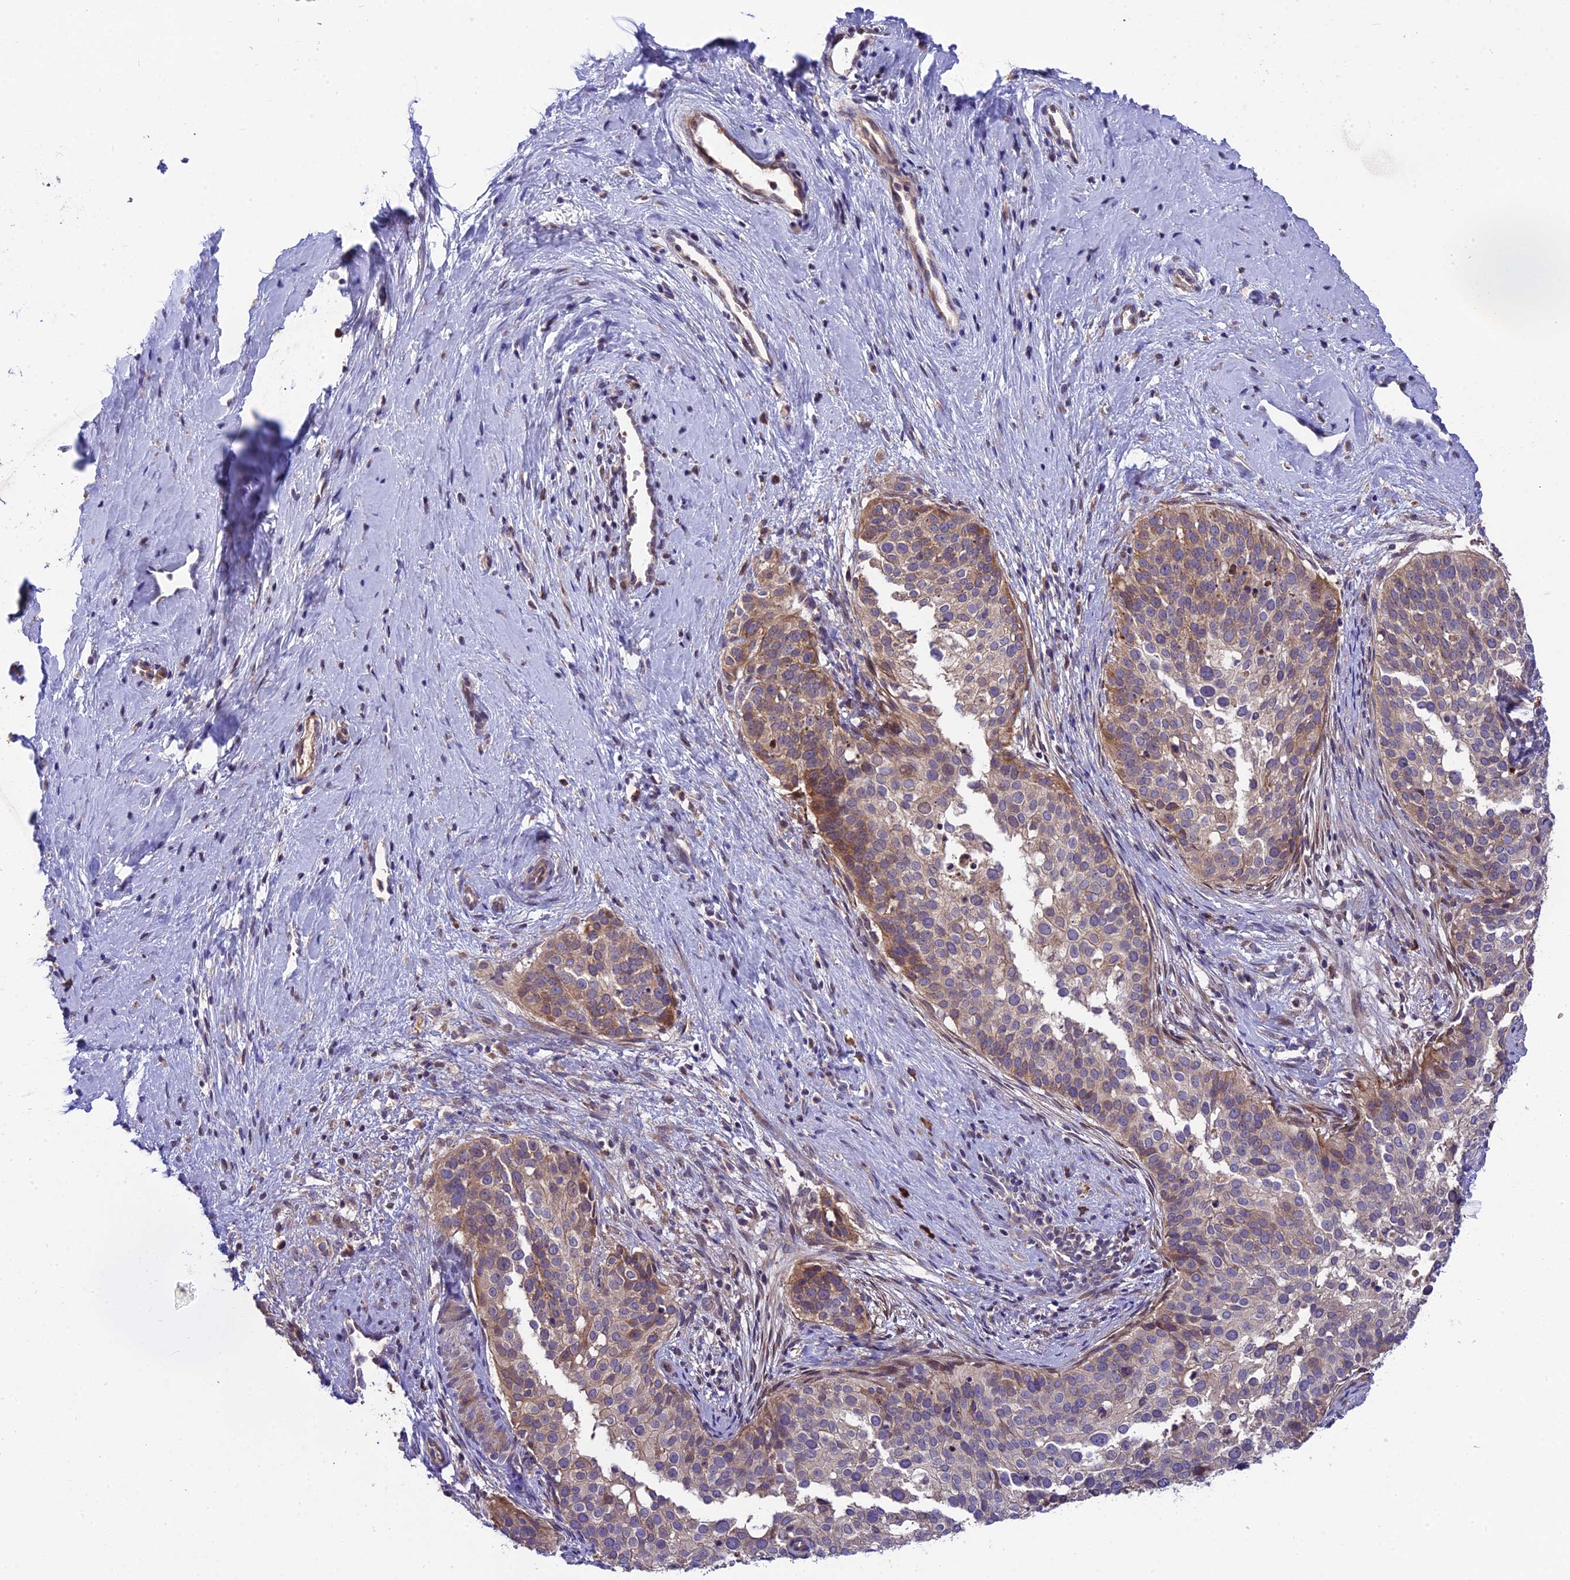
{"staining": {"intensity": "moderate", "quantity": "<25%", "location": "cytoplasmic/membranous"}, "tissue": "cervical cancer", "cell_type": "Tumor cells", "image_type": "cancer", "snomed": [{"axis": "morphology", "description": "Squamous cell carcinoma, NOS"}, {"axis": "topography", "description": "Cervix"}], "caption": "Brown immunohistochemical staining in squamous cell carcinoma (cervical) shows moderate cytoplasmic/membranous staining in approximately <25% of tumor cells.", "gene": "ABCC10", "patient": {"sex": "female", "age": 44}}